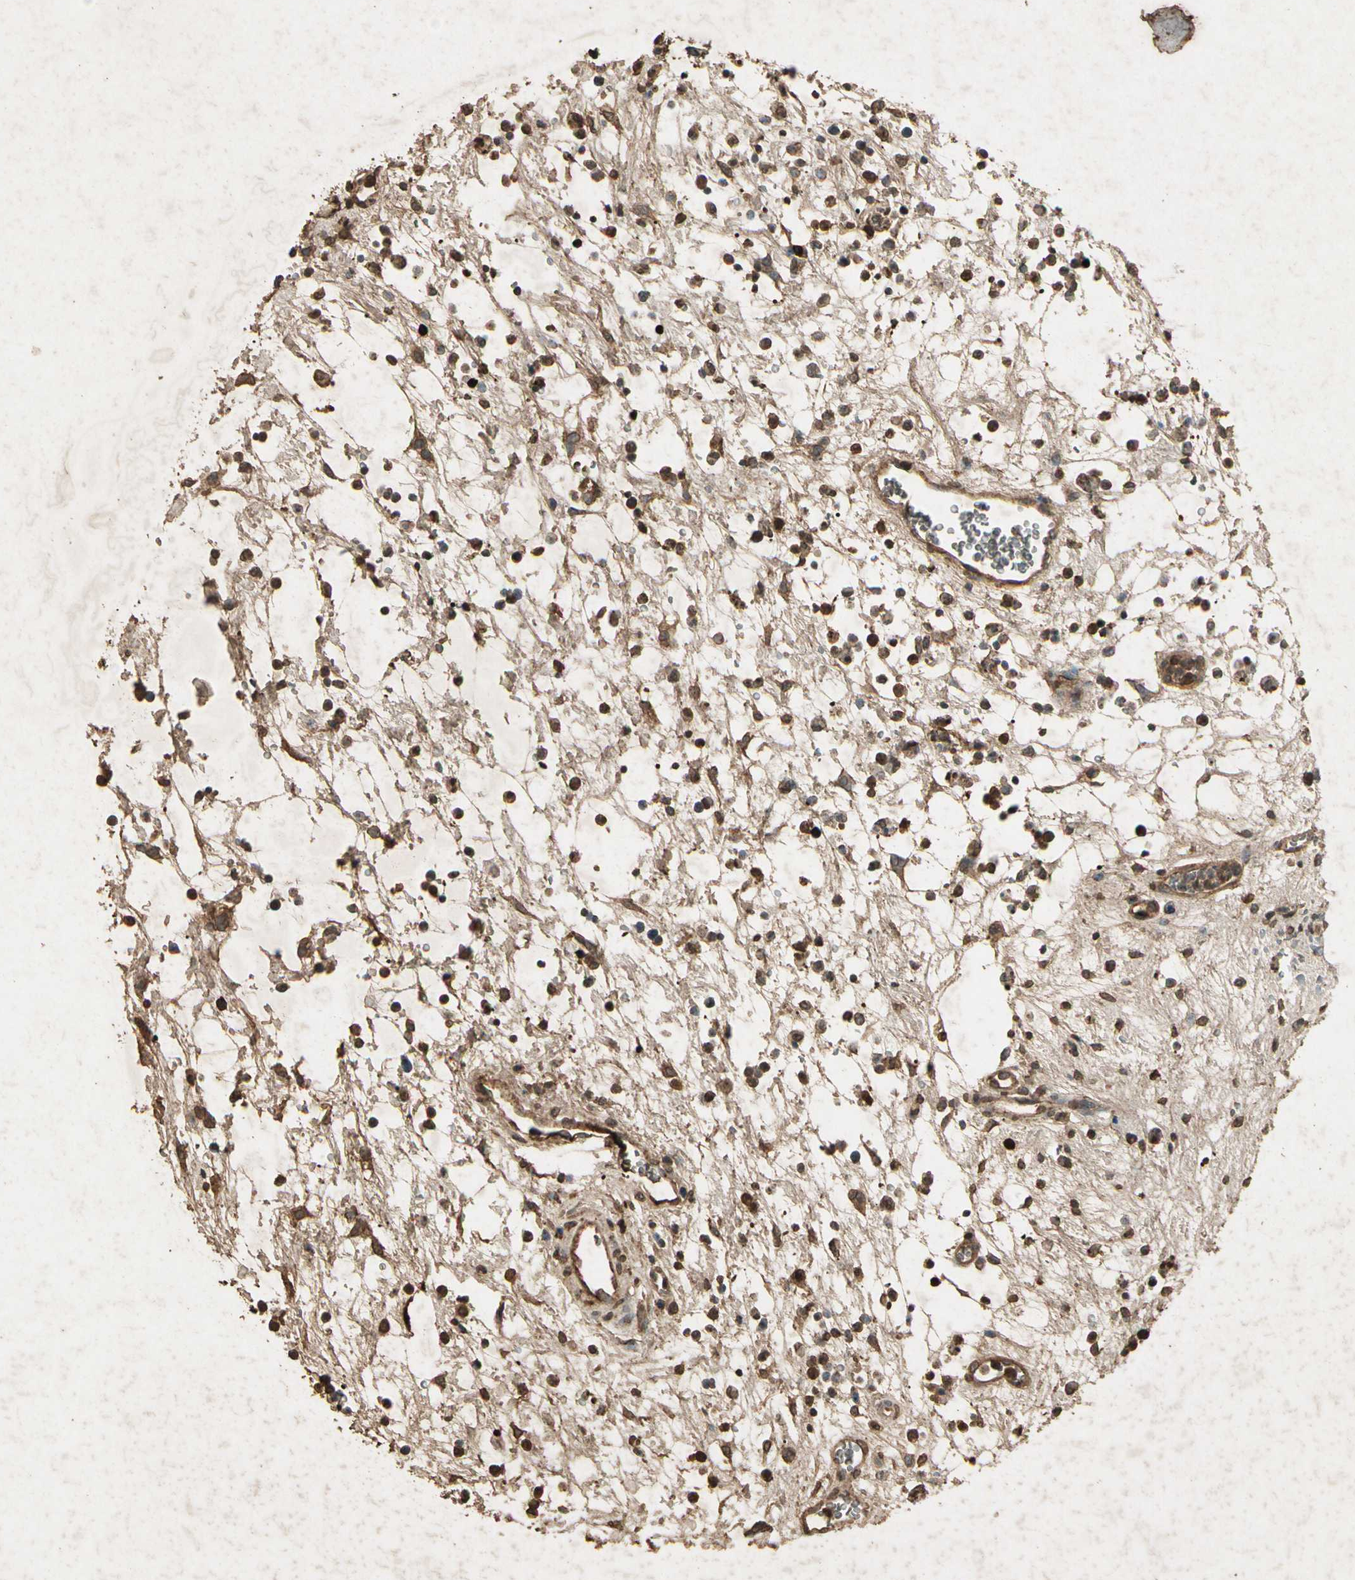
{"staining": {"intensity": "moderate", "quantity": ">75%", "location": "cytoplasmic/membranous"}, "tissue": "urinary bladder", "cell_type": "Urothelial cells", "image_type": "normal", "snomed": [{"axis": "morphology", "description": "Normal tissue, NOS"}, {"axis": "morphology", "description": "Dysplasia, NOS"}, {"axis": "topography", "description": "Urinary bladder"}], "caption": "A high-resolution micrograph shows IHC staining of unremarkable urinary bladder, which demonstrates moderate cytoplasmic/membranous staining in approximately >75% of urothelial cells.", "gene": "GC", "patient": {"sex": "male", "age": 35}}